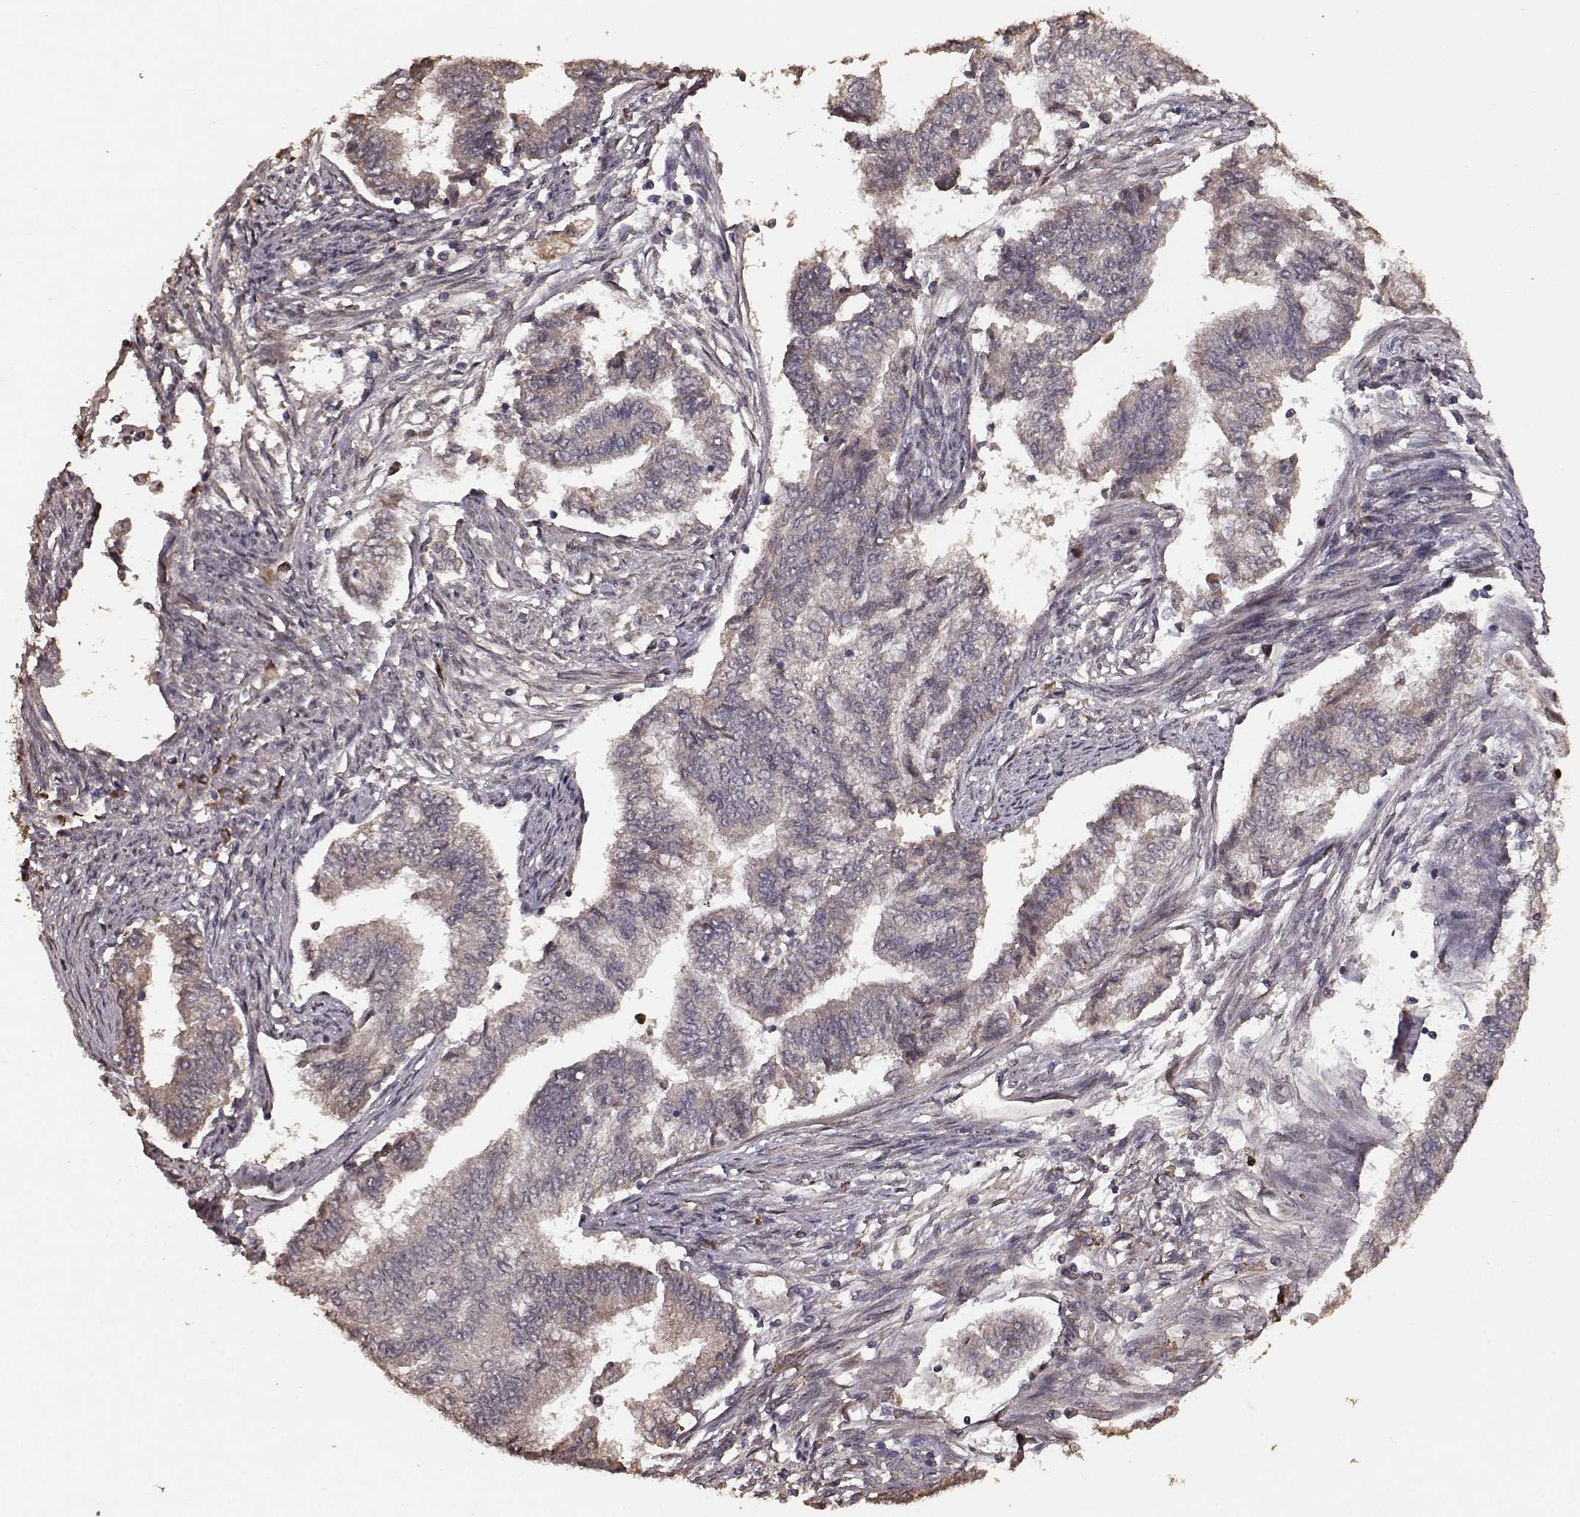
{"staining": {"intensity": "weak", "quantity": "25%-75%", "location": "cytoplasmic/membranous"}, "tissue": "endometrial cancer", "cell_type": "Tumor cells", "image_type": "cancer", "snomed": [{"axis": "morphology", "description": "Adenocarcinoma, NOS"}, {"axis": "topography", "description": "Endometrium"}], "caption": "High-power microscopy captured an immunohistochemistry (IHC) image of endometrial cancer (adenocarcinoma), revealing weak cytoplasmic/membranous staining in about 25%-75% of tumor cells. The protein is stained brown, and the nuclei are stained in blue (DAB IHC with brightfield microscopy, high magnification).", "gene": "USP15", "patient": {"sex": "female", "age": 65}}